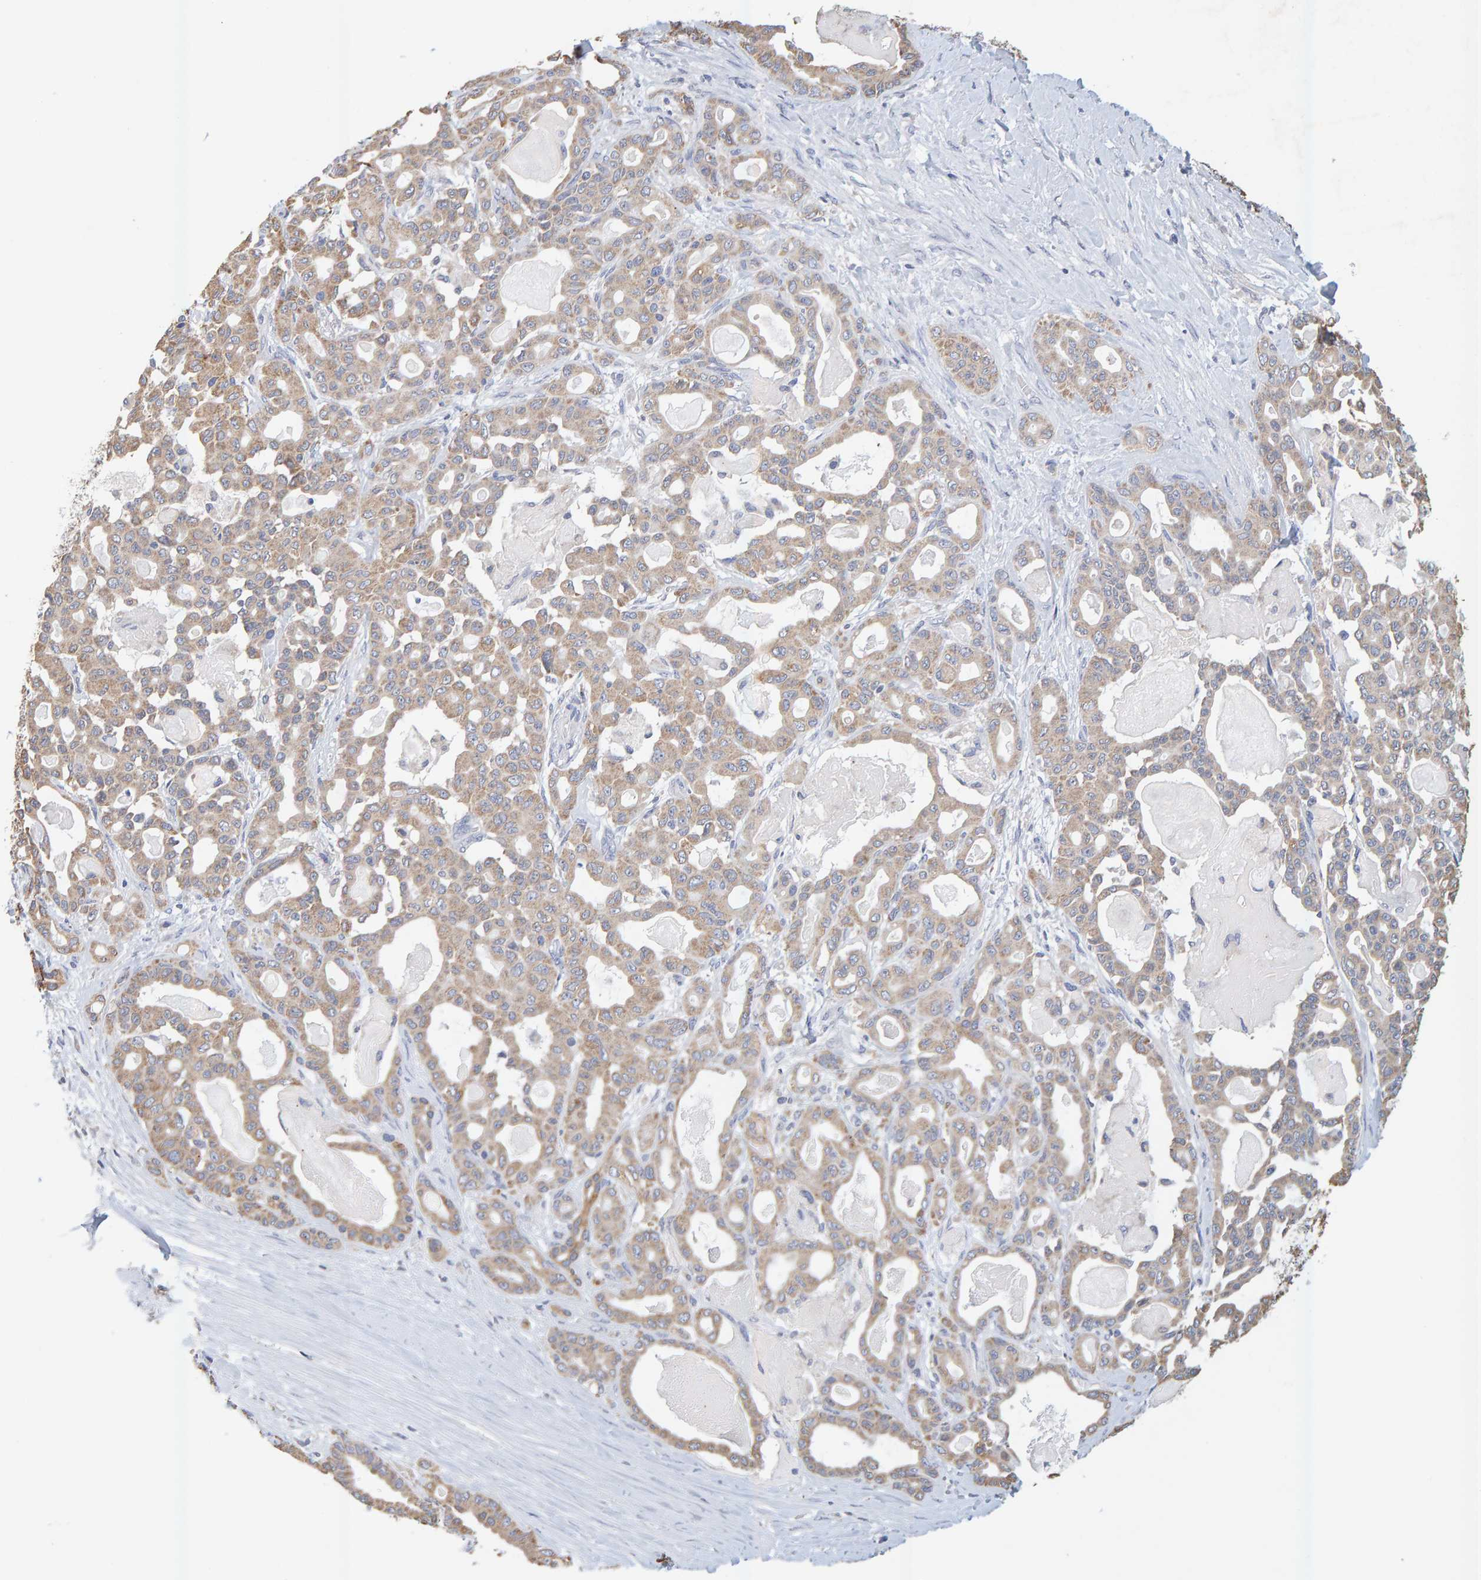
{"staining": {"intensity": "moderate", "quantity": ">75%", "location": "cytoplasmic/membranous"}, "tissue": "pancreatic cancer", "cell_type": "Tumor cells", "image_type": "cancer", "snomed": [{"axis": "morphology", "description": "Adenocarcinoma, NOS"}, {"axis": "topography", "description": "Pancreas"}], "caption": "Human pancreatic adenocarcinoma stained with a protein marker demonstrates moderate staining in tumor cells.", "gene": "SGPL1", "patient": {"sex": "male", "age": 63}}